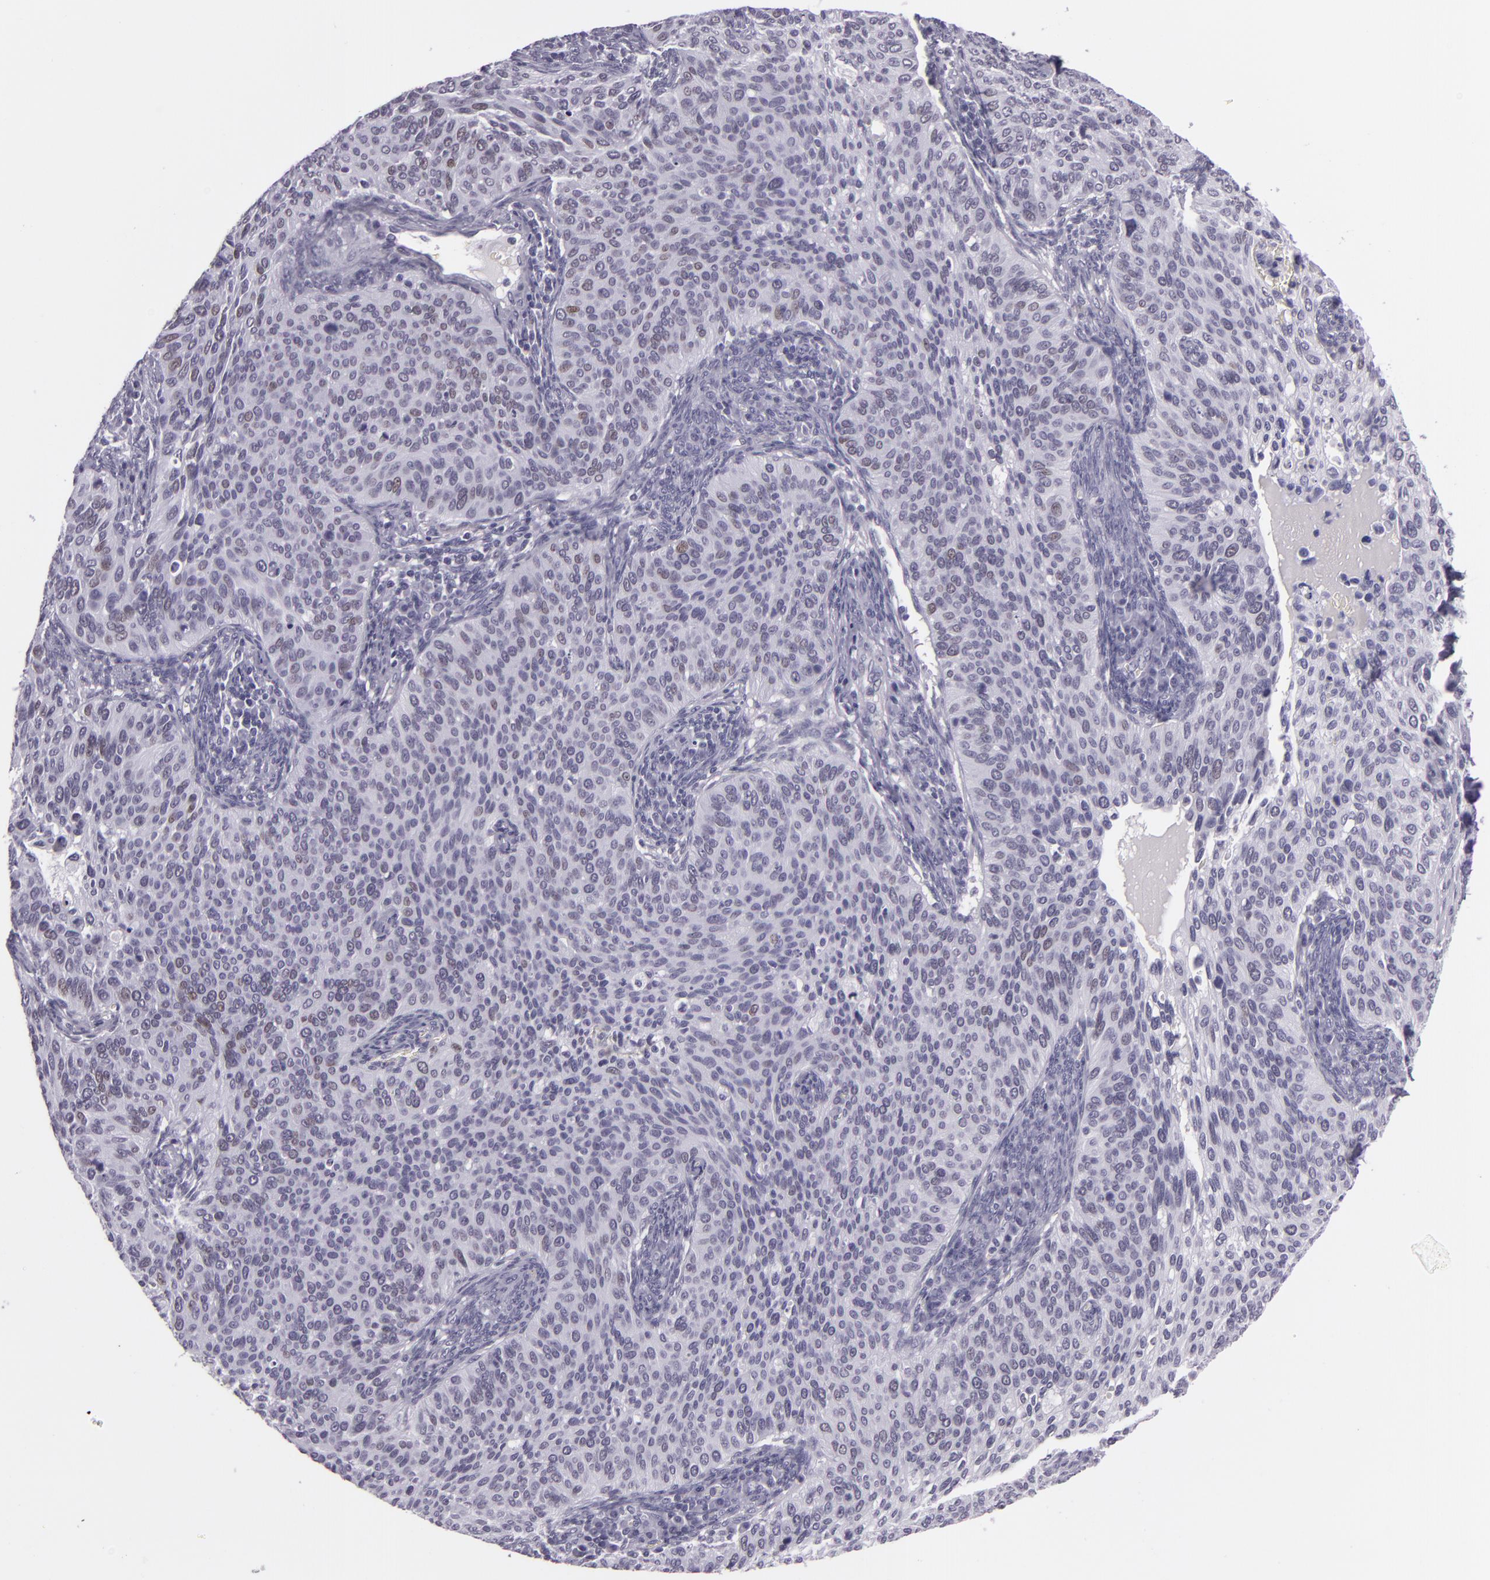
{"staining": {"intensity": "weak", "quantity": "<25%", "location": "nuclear"}, "tissue": "cervical cancer", "cell_type": "Tumor cells", "image_type": "cancer", "snomed": [{"axis": "morphology", "description": "Adenocarcinoma, NOS"}, {"axis": "topography", "description": "Cervix"}], "caption": "Immunohistochemistry (IHC) histopathology image of cervical adenocarcinoma stained for a protein (brown), which exhibits no expression in tumor cells. Nuclei are stained in blue.", "gene": "MCM3", "patient": {"sex": "female", "age": 29}}